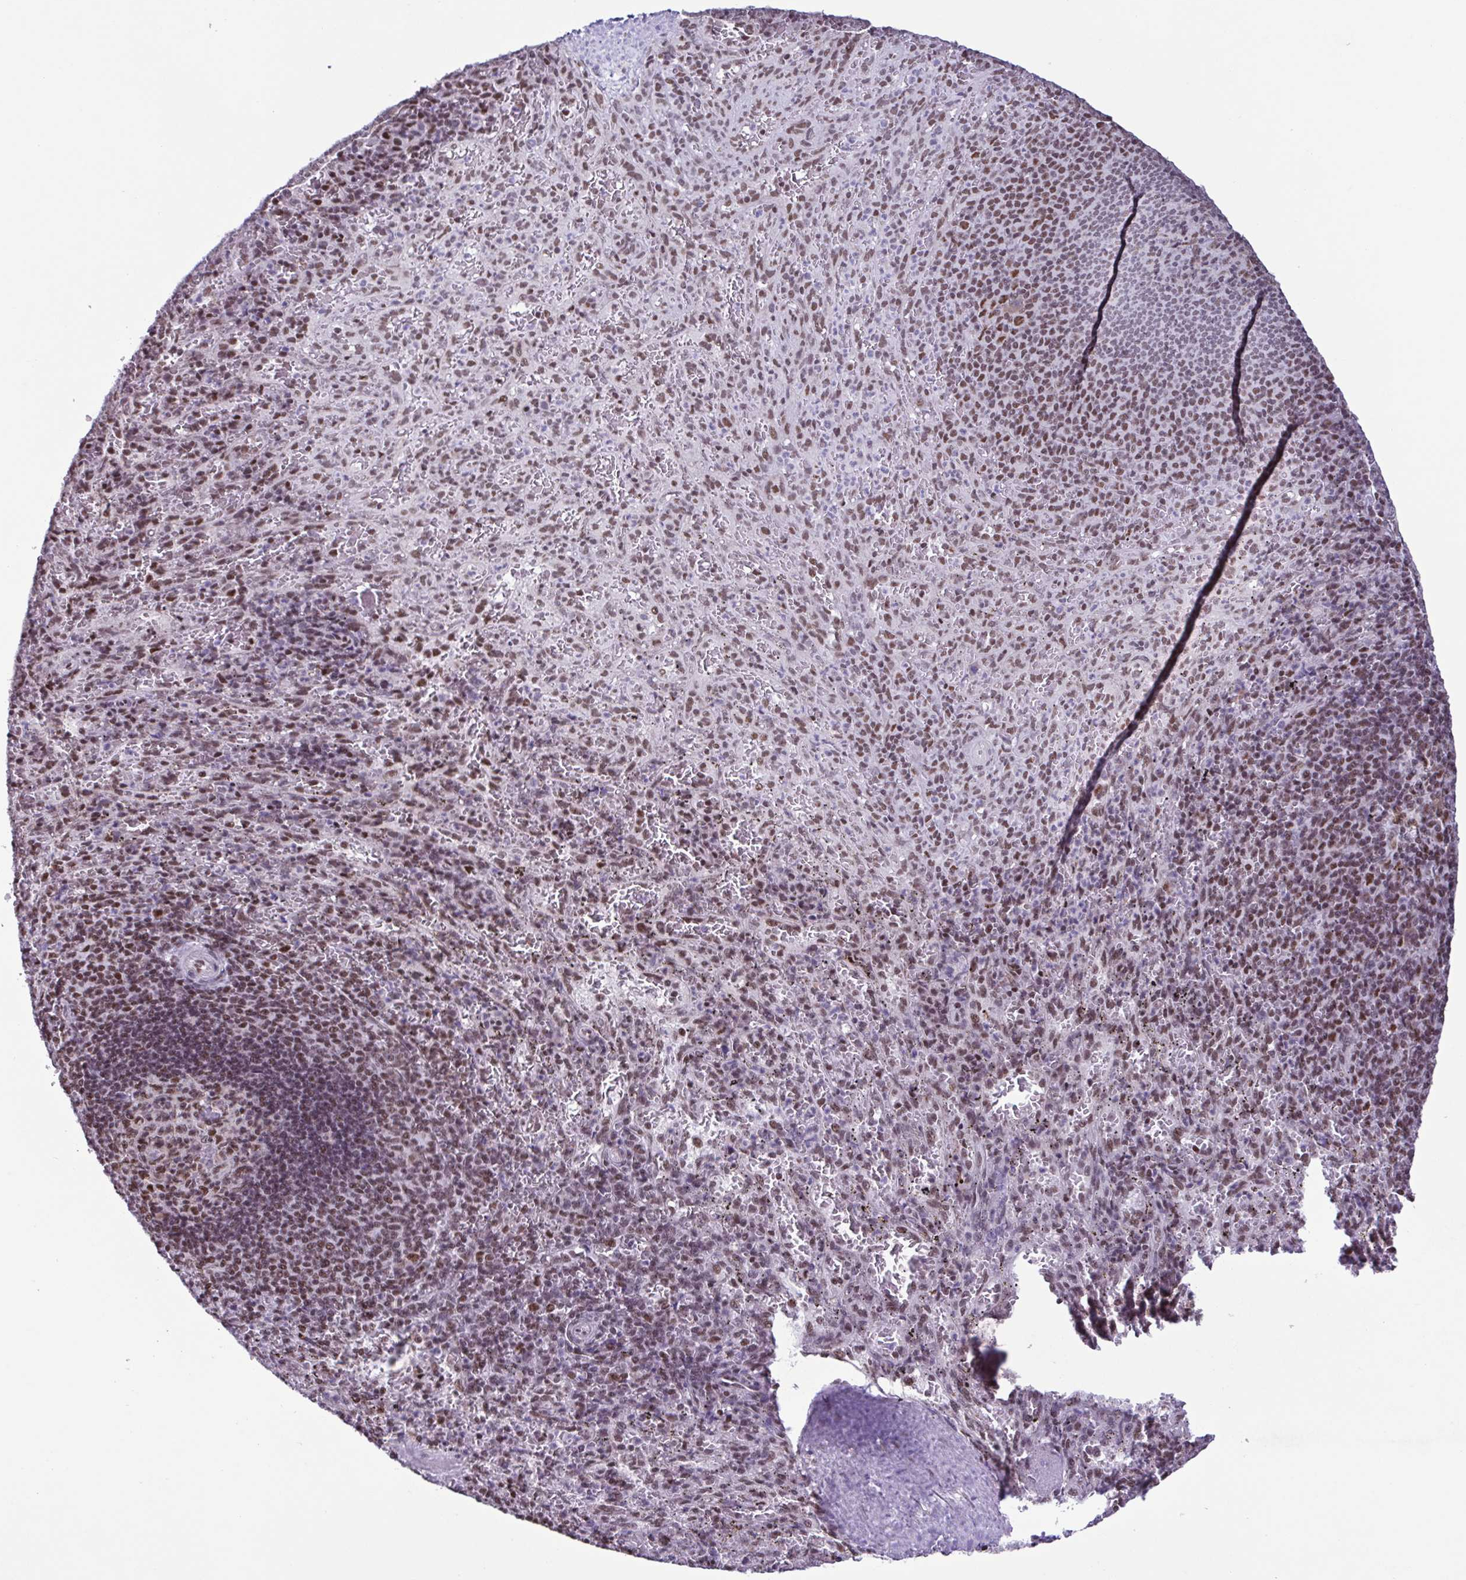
{"staining": {"intensity": "moderate", "quantity": "25%-75%", "location": "nuclear"}, "tissue": "spleen", "cell_type": "Cells in red pulp", "image_type": "normal", "snomed": [{"axis": "morphology", "description": "Normal tissue, NOS"}, {"axis": "topography", "description": "Spleen"}], "caption": "Unremarkable spleen demonstrates moderate nuclear staining in about 25%-75% of cells in red pulp, visualized by immunohistochemistry.", "gene": "TIMM21", "patient": {"sex": "male", "age": 57}}